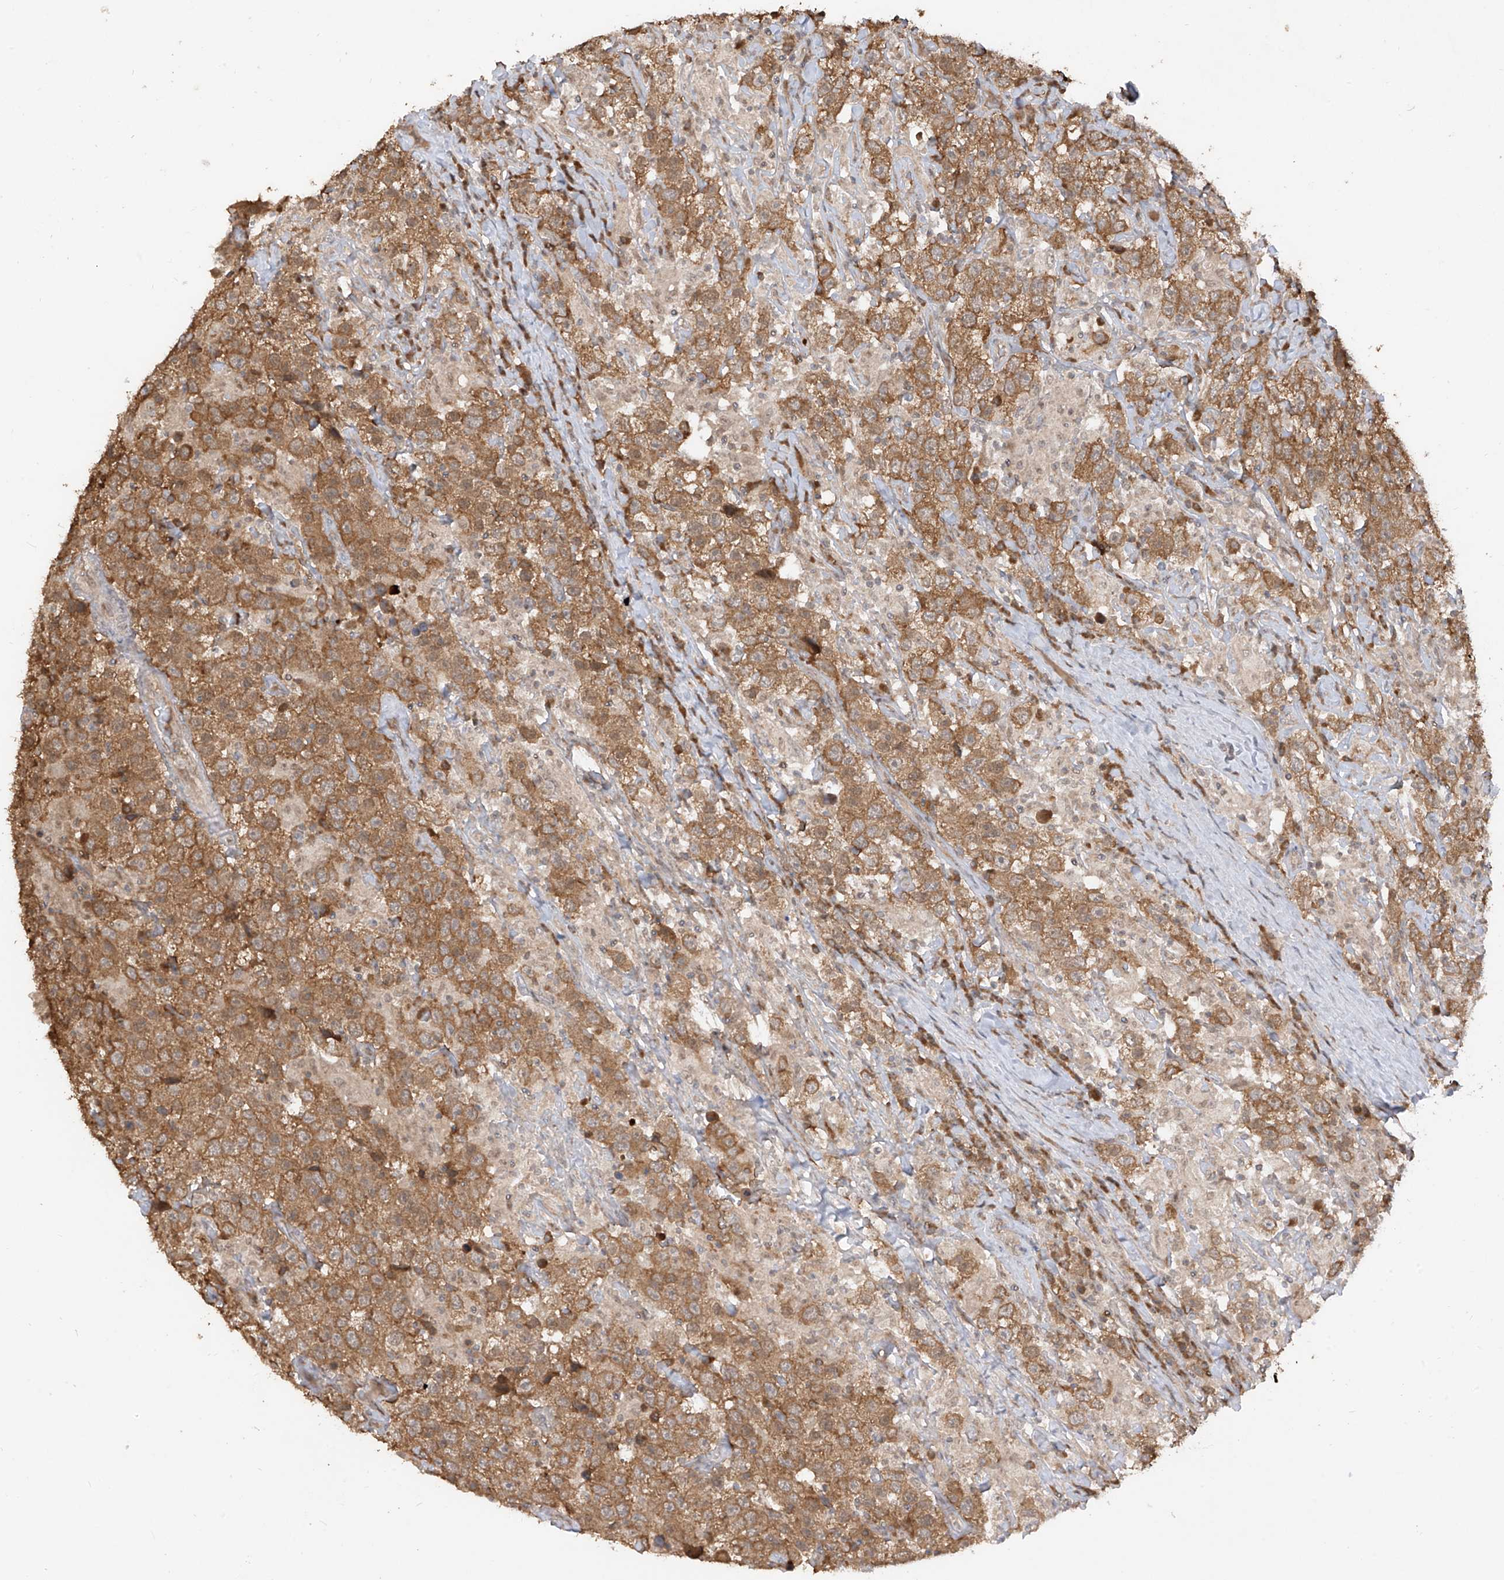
{"staining": {"intensity": "moderate", "quantity": ">75%", "location": "cytoplasmic/membranous"}, "tissue": "testis cancer", "cell_type": "Tumor cells", "image_type": "cancer", "snomed": [{"axis": "morphology", "description": "Seminoma, NOS"}, {"axis": "topography", "description": "Testis"}], "caption": "This photomicrograph reveals seminoma (testis) stained with immunohistochemistry to label a protein in brown. The cytoplasmic/membranous of tumor cells show moderate positivity for the protein. Nuclei are counter-stained blue.", "gene": "COLGALT2", "patient": {"sex": "male", "age": 41}}